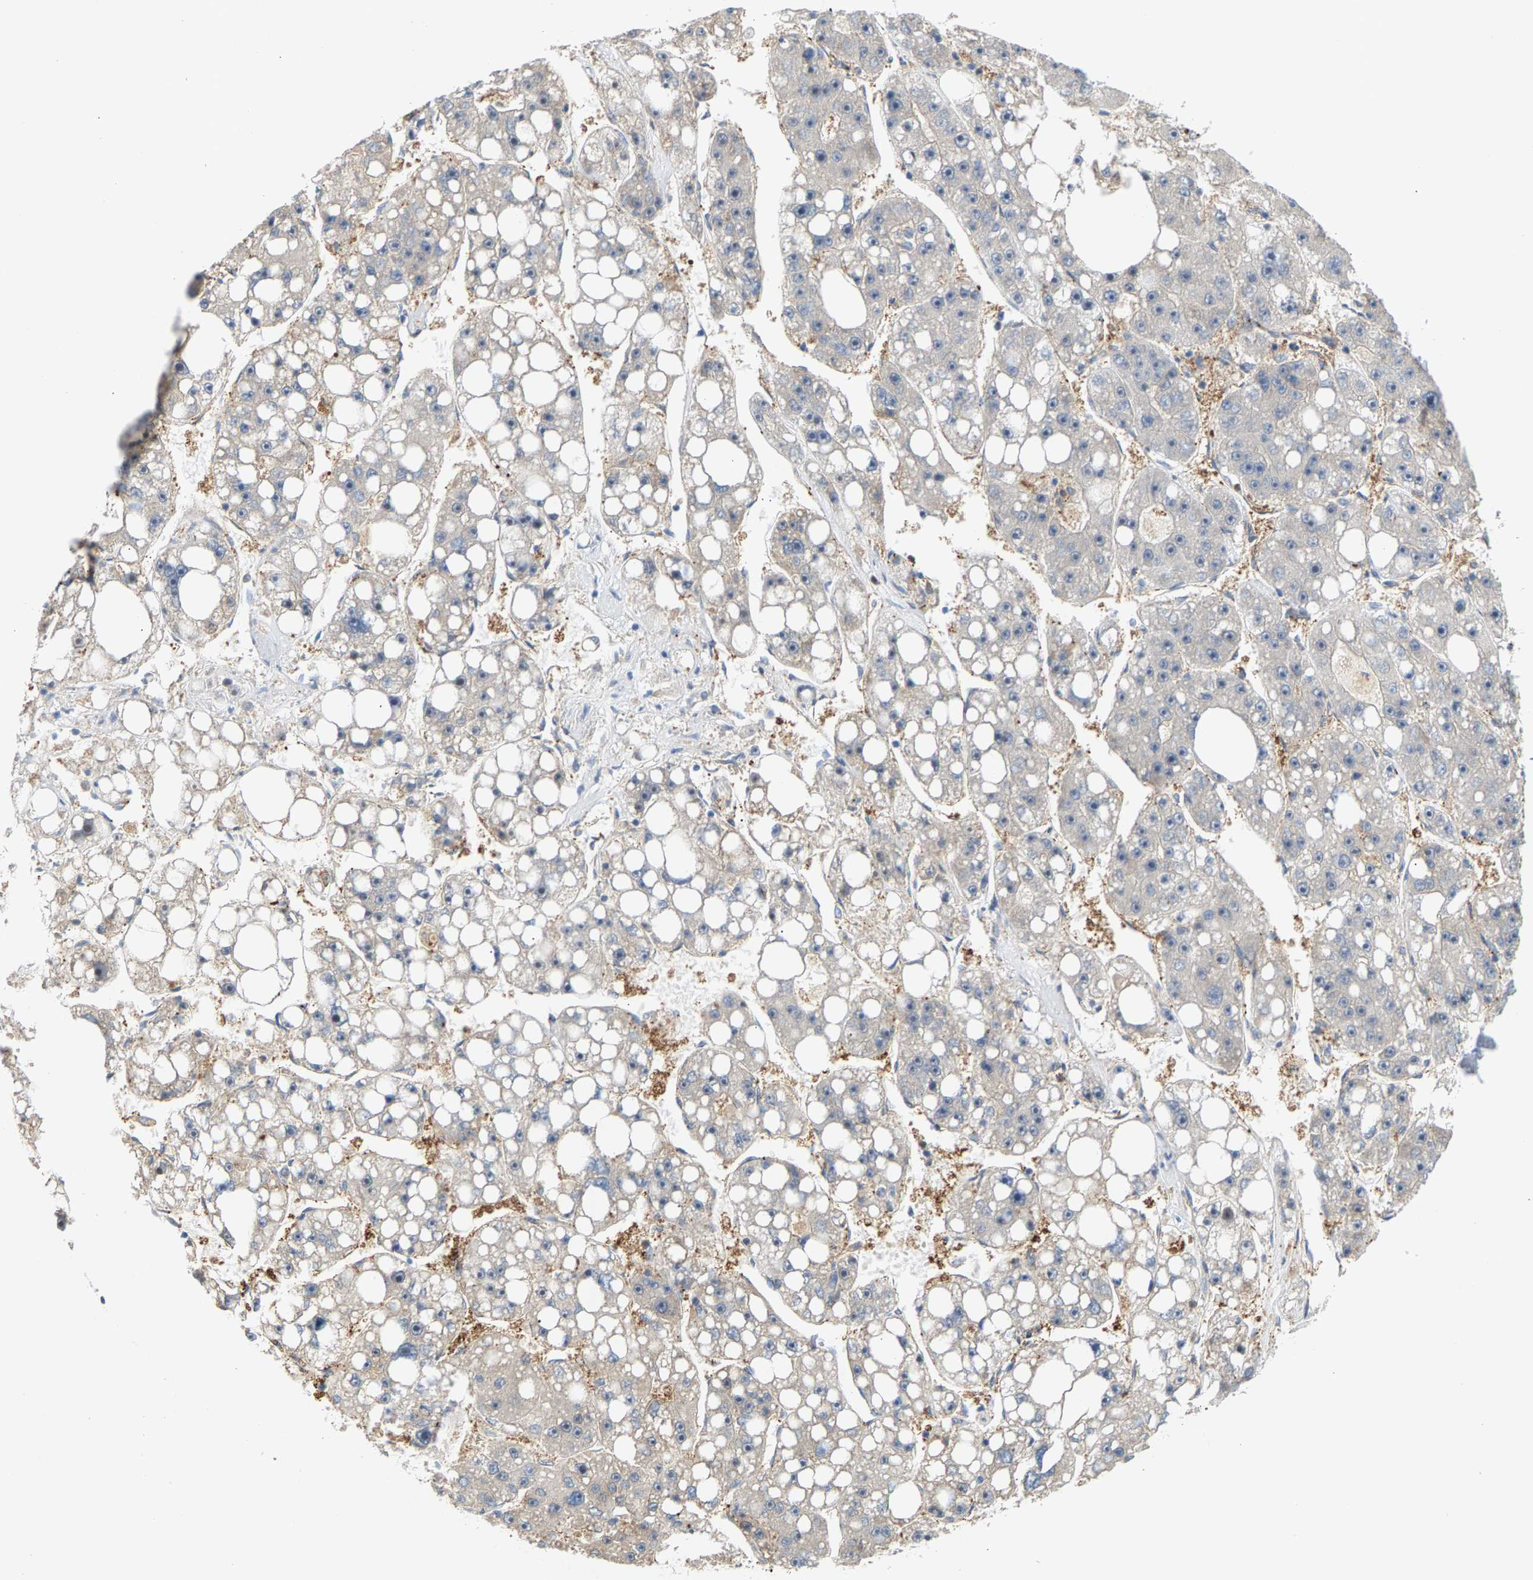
{"staining": {"intensity": "weak", "quantity": "<25%", "location": "nuclear"}, "tissue": "liver cancer", "cell_type": "Tumor cells", "image_type": "cancer", "snomed": [{"axis": "morphology", "description": "Carcinoma, Hepatocellular, NOS"}, {"axis": "topography", "description": "Liver"}], "caption": "DAB (3,3'-diaminobenzidine) immunohistochemical staining of liver cancer shows no significant positivity in tumor cells. Brightfield microscopy of IHC stained with DAB (brown) and hematoxylin (blue), captured at high magnification.", "gene": "KRTAP27-1", "patient": {"sex": "female", "age": 61}}